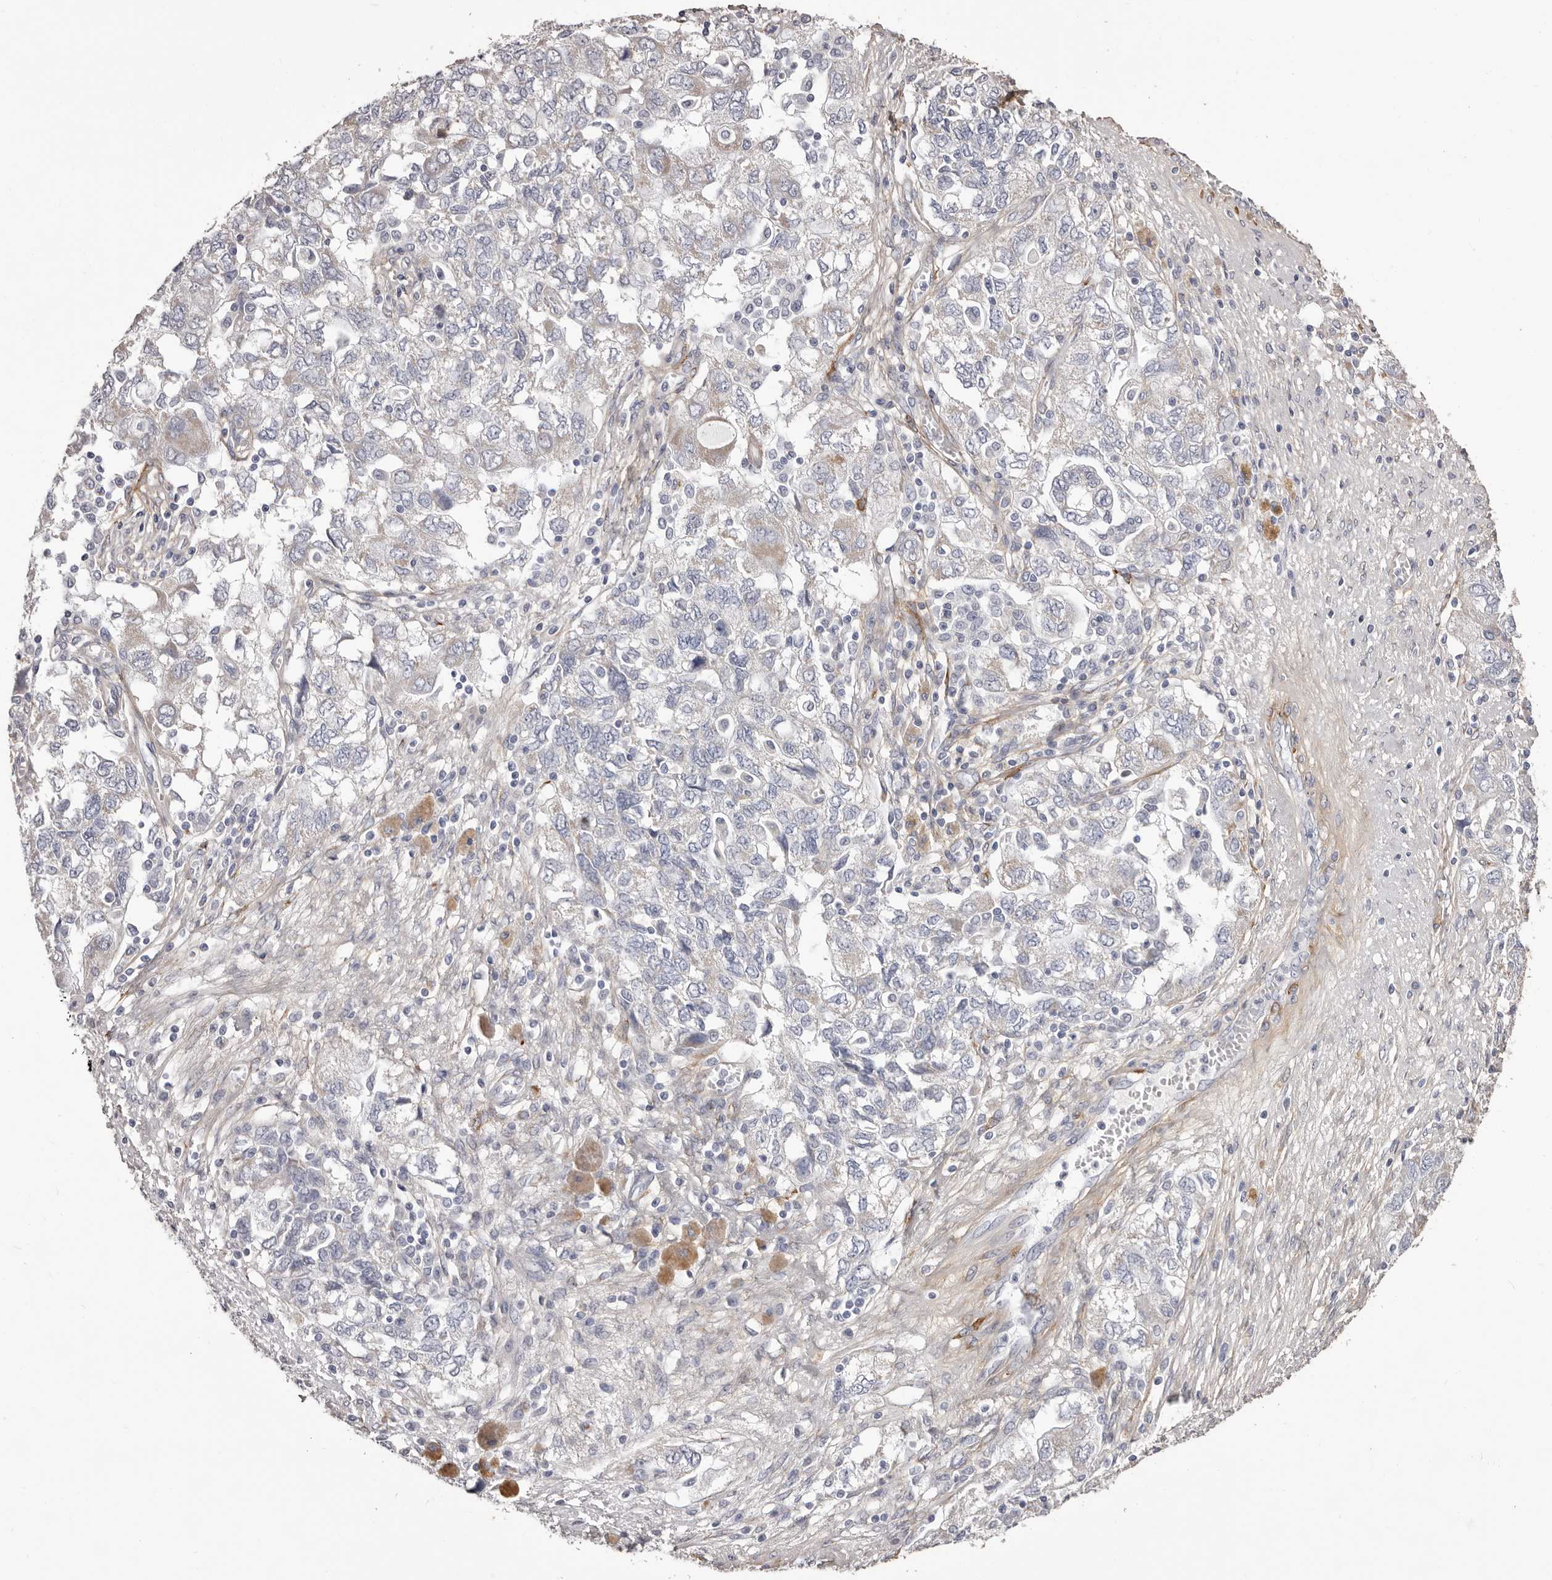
{"staining": {"intensity": "negative", "quantity": "none", "location": "none"}, "tissue": "ovarian cancer", "cell_type": "Tumor cells", "image_type": "cancer", "snomed": [{"axis": "morphology", "description": "Carcinoma, NOS"}, {"axis": "morphology", "description": "Cystadenocarcinoma, serous, NOS"}, {"axis": "topography", "description": "Ovary"}], "caption": "High magnification brightfield microscopy of serous cystadenocarcinoma (ovarian) stained with DAB (brown) and counterstained with hematoxylin (blue): tumor cells show no significant staining. Brightfield microscopy of IHC stained with DAB (3,3'-diaminobenzidine) (brown) and hematoxylin (blue), captured at high magnification.", "gene": "COL6A1", "patient": {"sex": "female", "age": 69}}